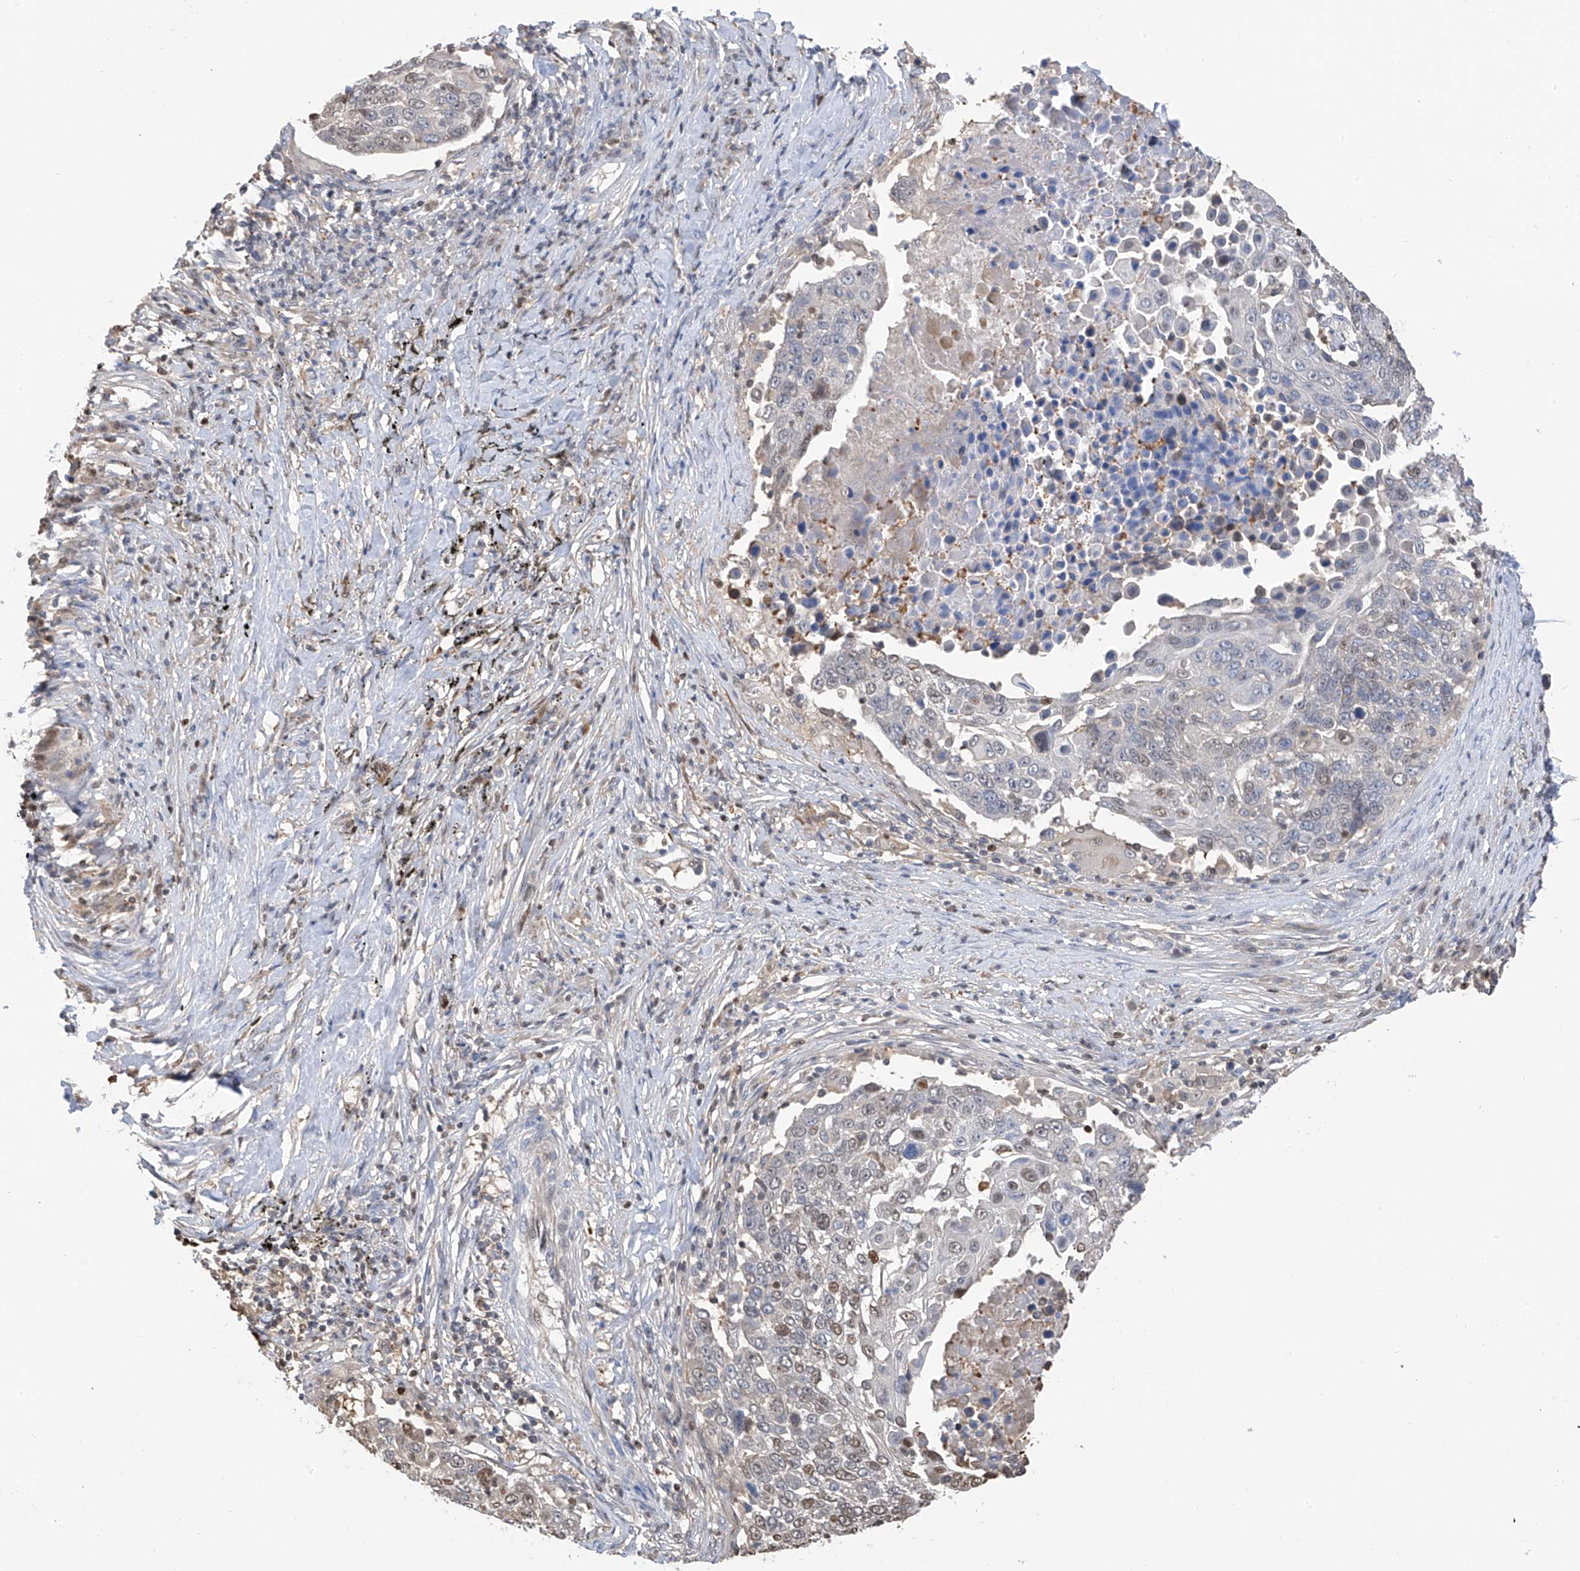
{"staining": {"intensity": "weak", "quantity": "<25%", "location": "nuclear"}, "tissue": "lung cancer", "cell_type": "Tumor cells", "image_type": "cancer", "snomed": [{"axis": "morphology", "description": "Squamous cell carcinoma, NOS"}, {"axis": "topography", "description": "Lung"}], "caption": "This is an immunohistochemistry histopathology image of squamous cell carcinoma (lung). There is no staining in tumor cells.", "gene": "PMM1", "patient": {"sex": "male", "age": 66}}